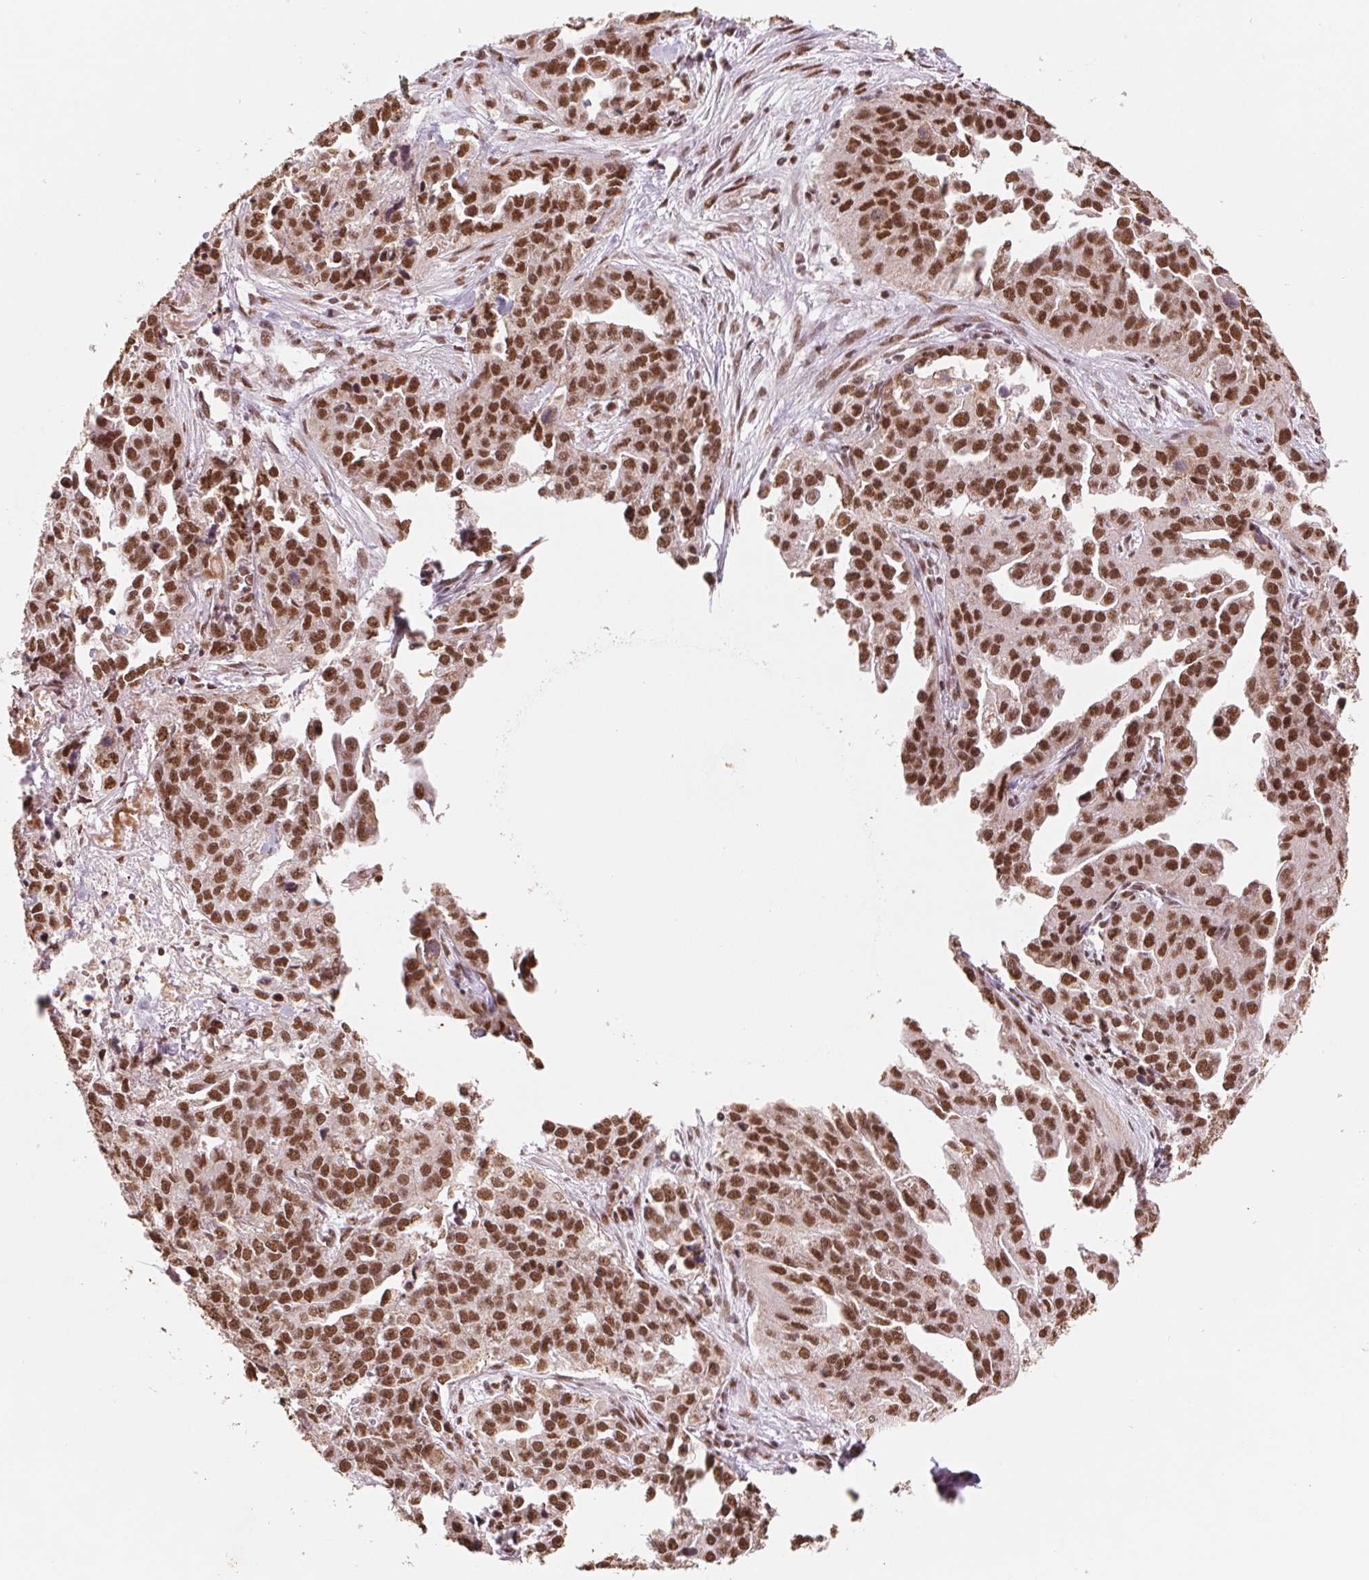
{"staining": {"intensity": "moderate", "quantity": ">75%", "location": "nuclear"}, "tissue": "ovarian cancer", "cell_type": "Tumor cells", "image_type": "cancer", "snomed": [{"axis": "morphology", "description": "Cystadenocarcinoma, serous, NOS"}, {"axis": "topography", "description": "Ovary"}], "caption": "Immunohistochemical staining of human serous cystadenocarcinoma (ovarian) displays medium levels of moderate nuclear protein expression in approximately >75% of tumor cells.", "gene": "SNRPG", "patient": {"sex": "female", "age": 75}}